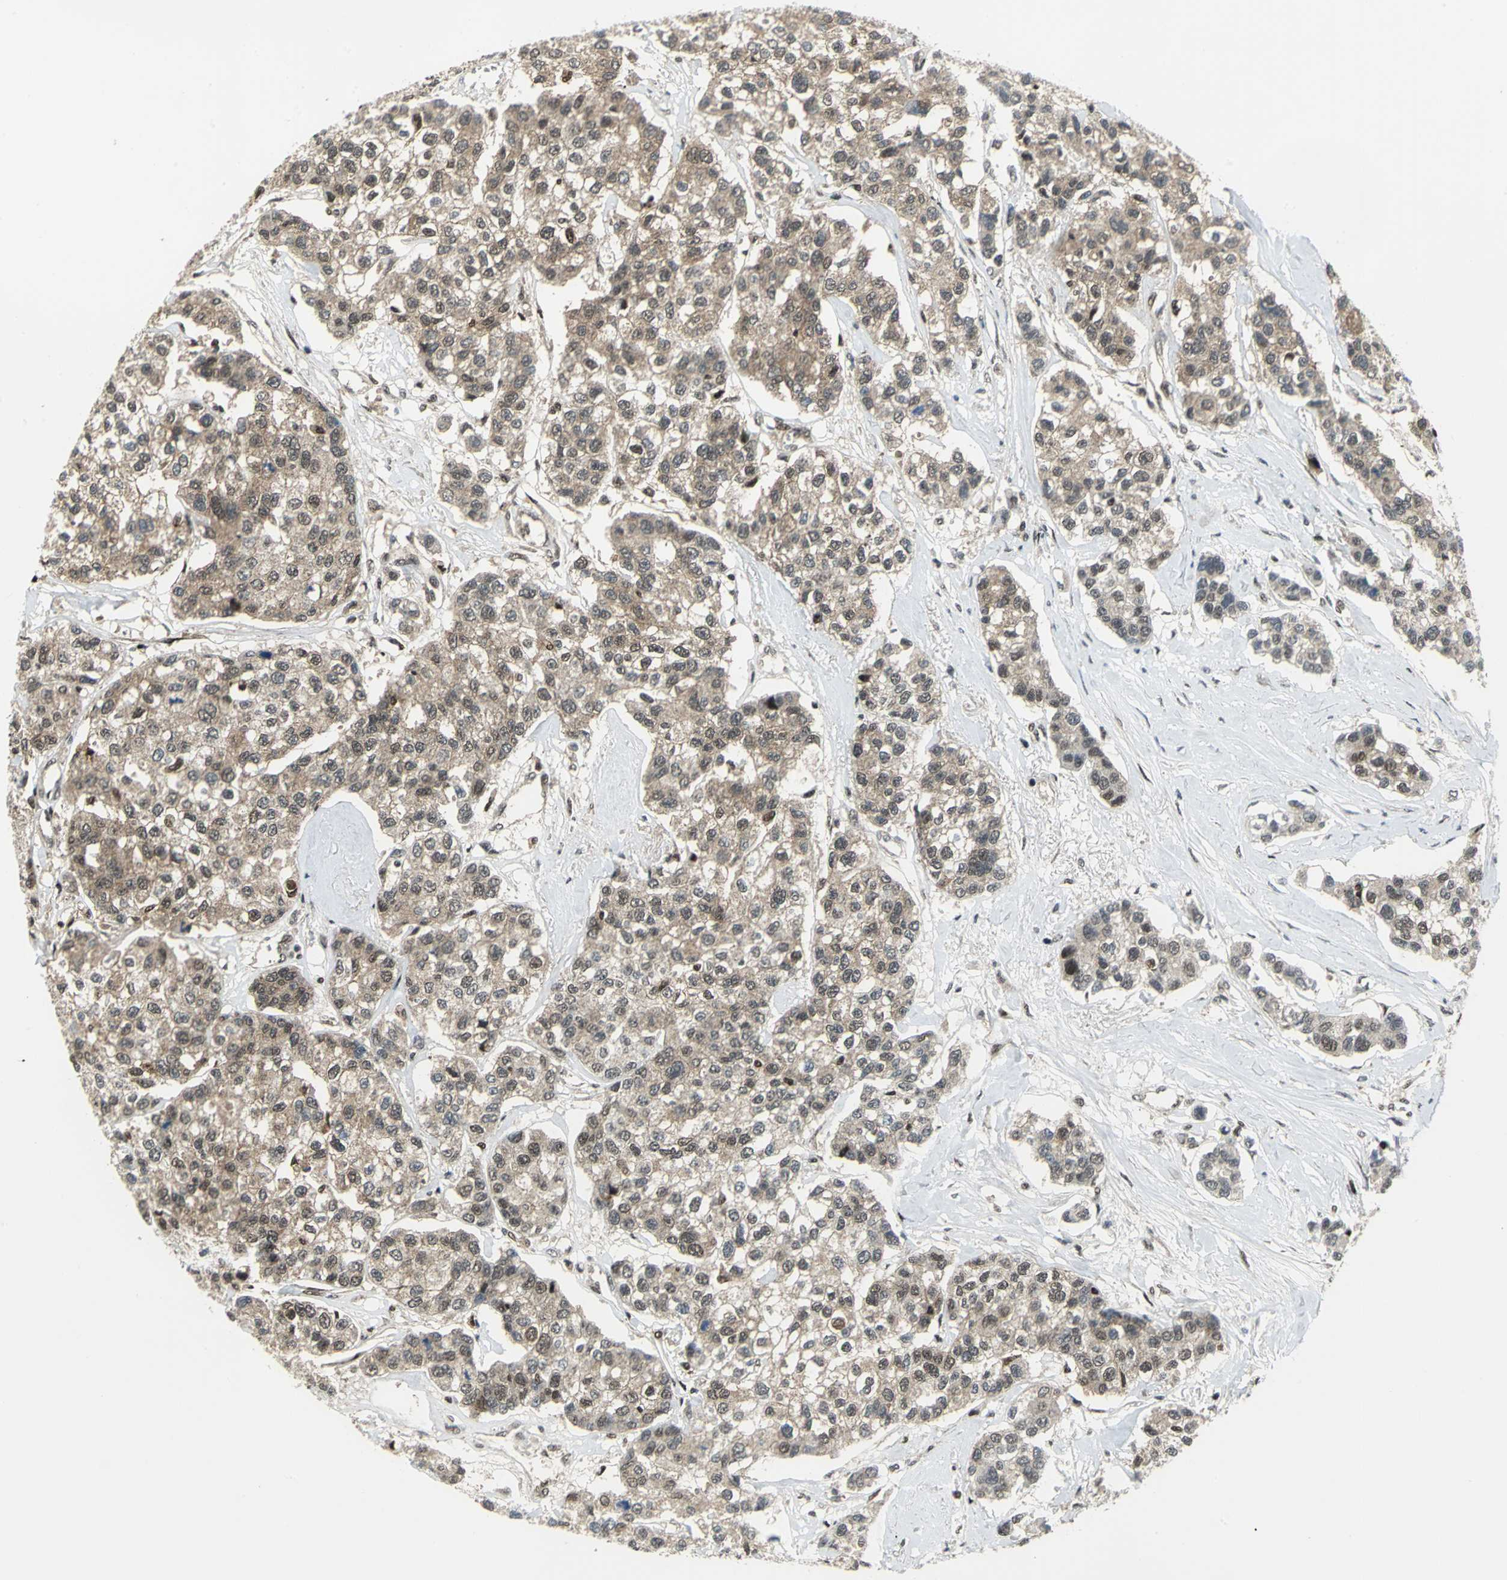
{"staining": {"intensity": "weak", "quantity": ">75%", "location": "cytoplasmic/membranous"}, "tissue": "breast cancer", "cell_type": "Tumor cells", "image_type": "cancer", "snomed": [{"axis": "morphology", "description": "Duct carcinoma"}, {"axis": "topography", "description": "Breast"}], "caption": "Breast cancer (intraductal carcinoma) was stained to show a protein in brown. There is low levels of weak cytoplasmic/membranous staining in approximately >75% of tumor cells. The protein of interest is stained brown, and the nuclei are stained in blue (DAB (3,3'-diaminobenzidine) IHC with brightfield microscopy, high magnification).", "gene": "PSMA4", "patient": {"sex": "female", "age": 51}}